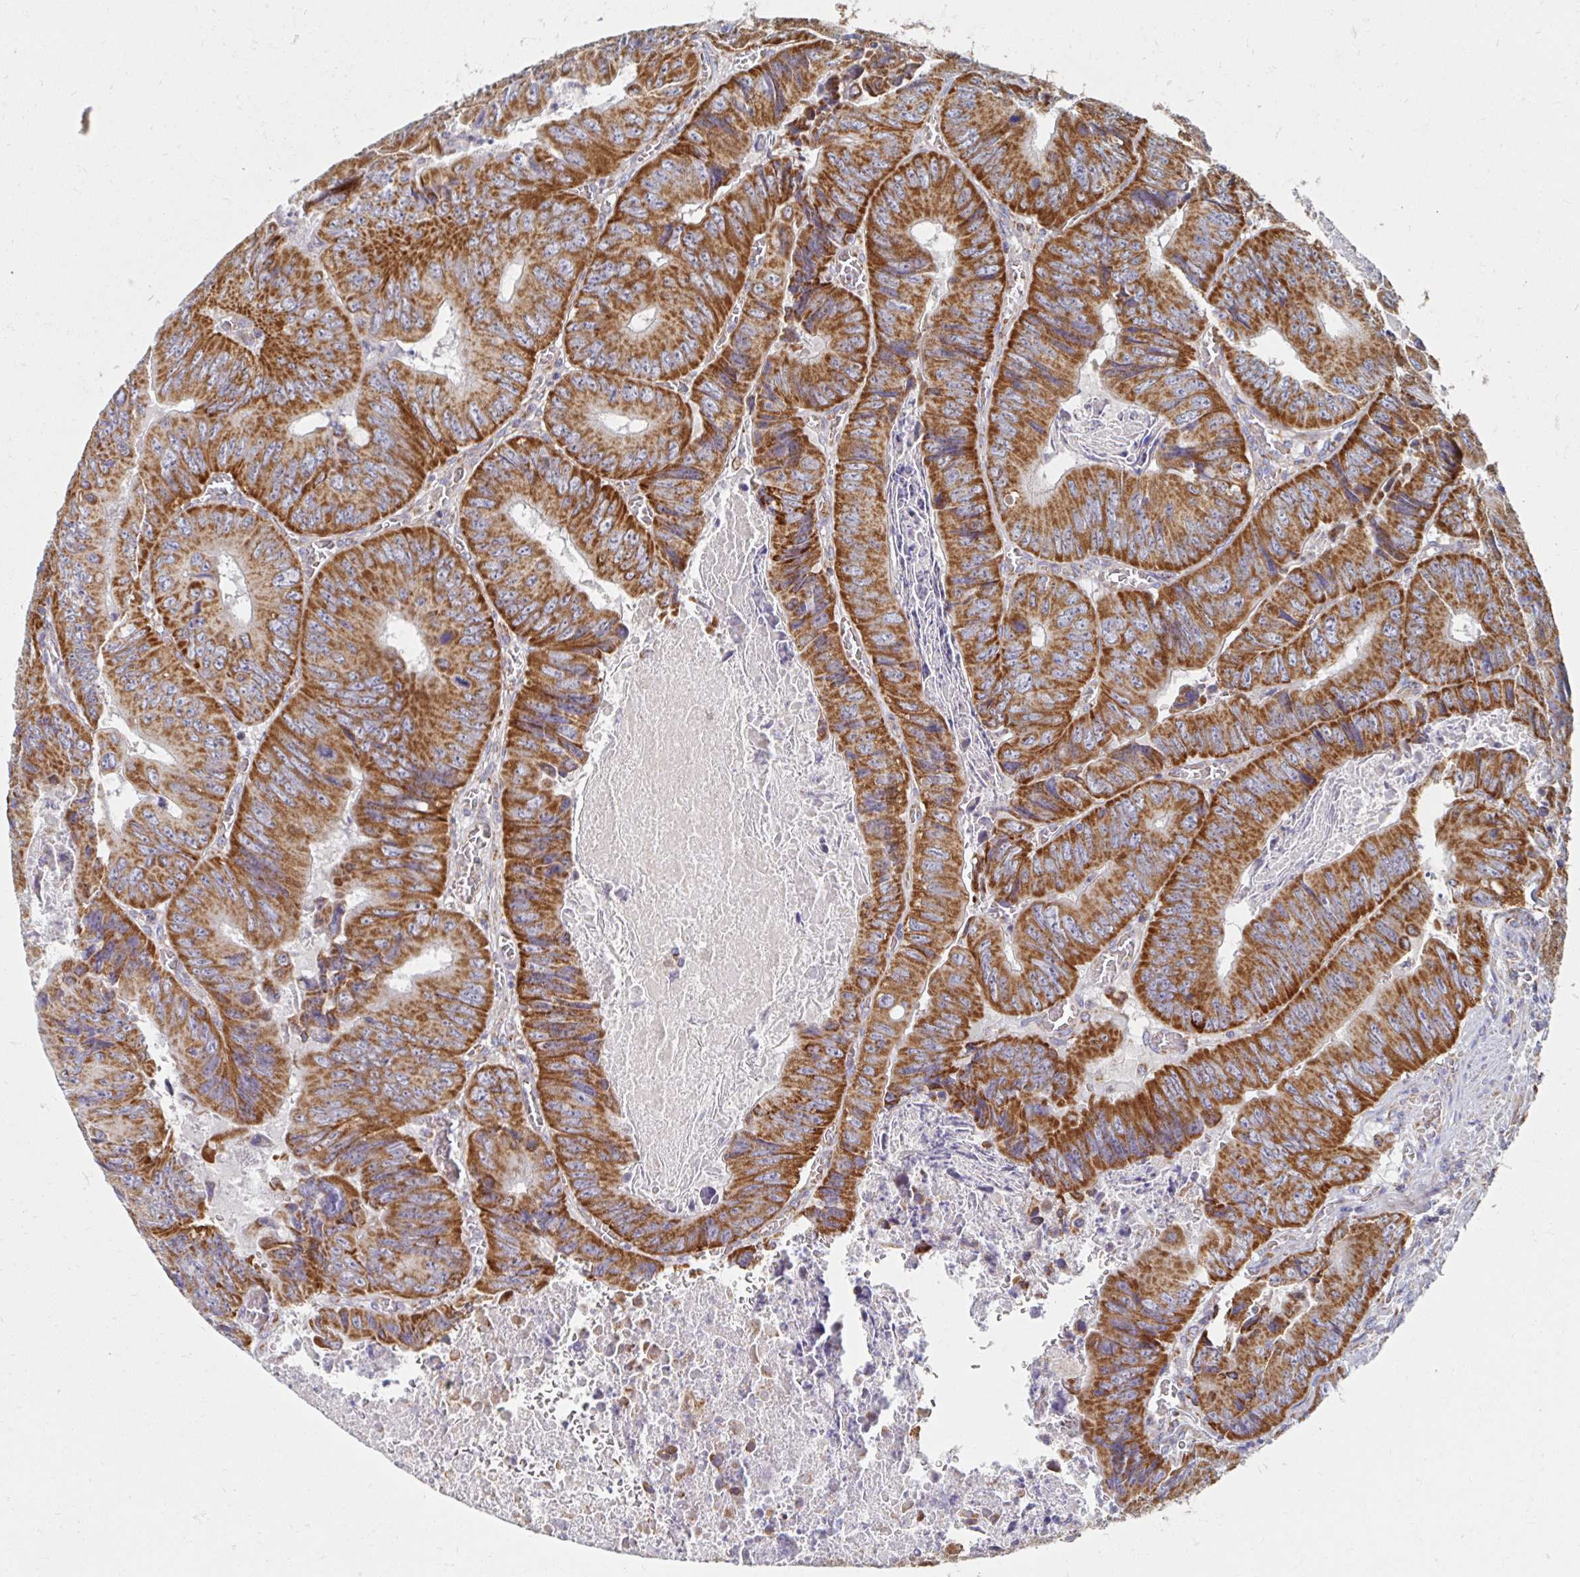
{"staining": {"intensity": "strong", "quantity": ">75%", "location": "cytoplasmic/membranous"}, "tissue": "colorectal cancer", "cell_type": "Tumor cells", "image_type": "cancer", "snomed": [{"axis": "morphology", "description": "Adenocarcinoma, NOS"}, {"axis": "topography", "description": "Colon"}], "caption": "About >75% of tumor cells in human colorectal cancer reveal strong cytoplasmic/membranous protein positivity as visualized by brown immunohistochemical staining.", "gene": "MAVS", "patient": {"sex": "female", "age": 84}}